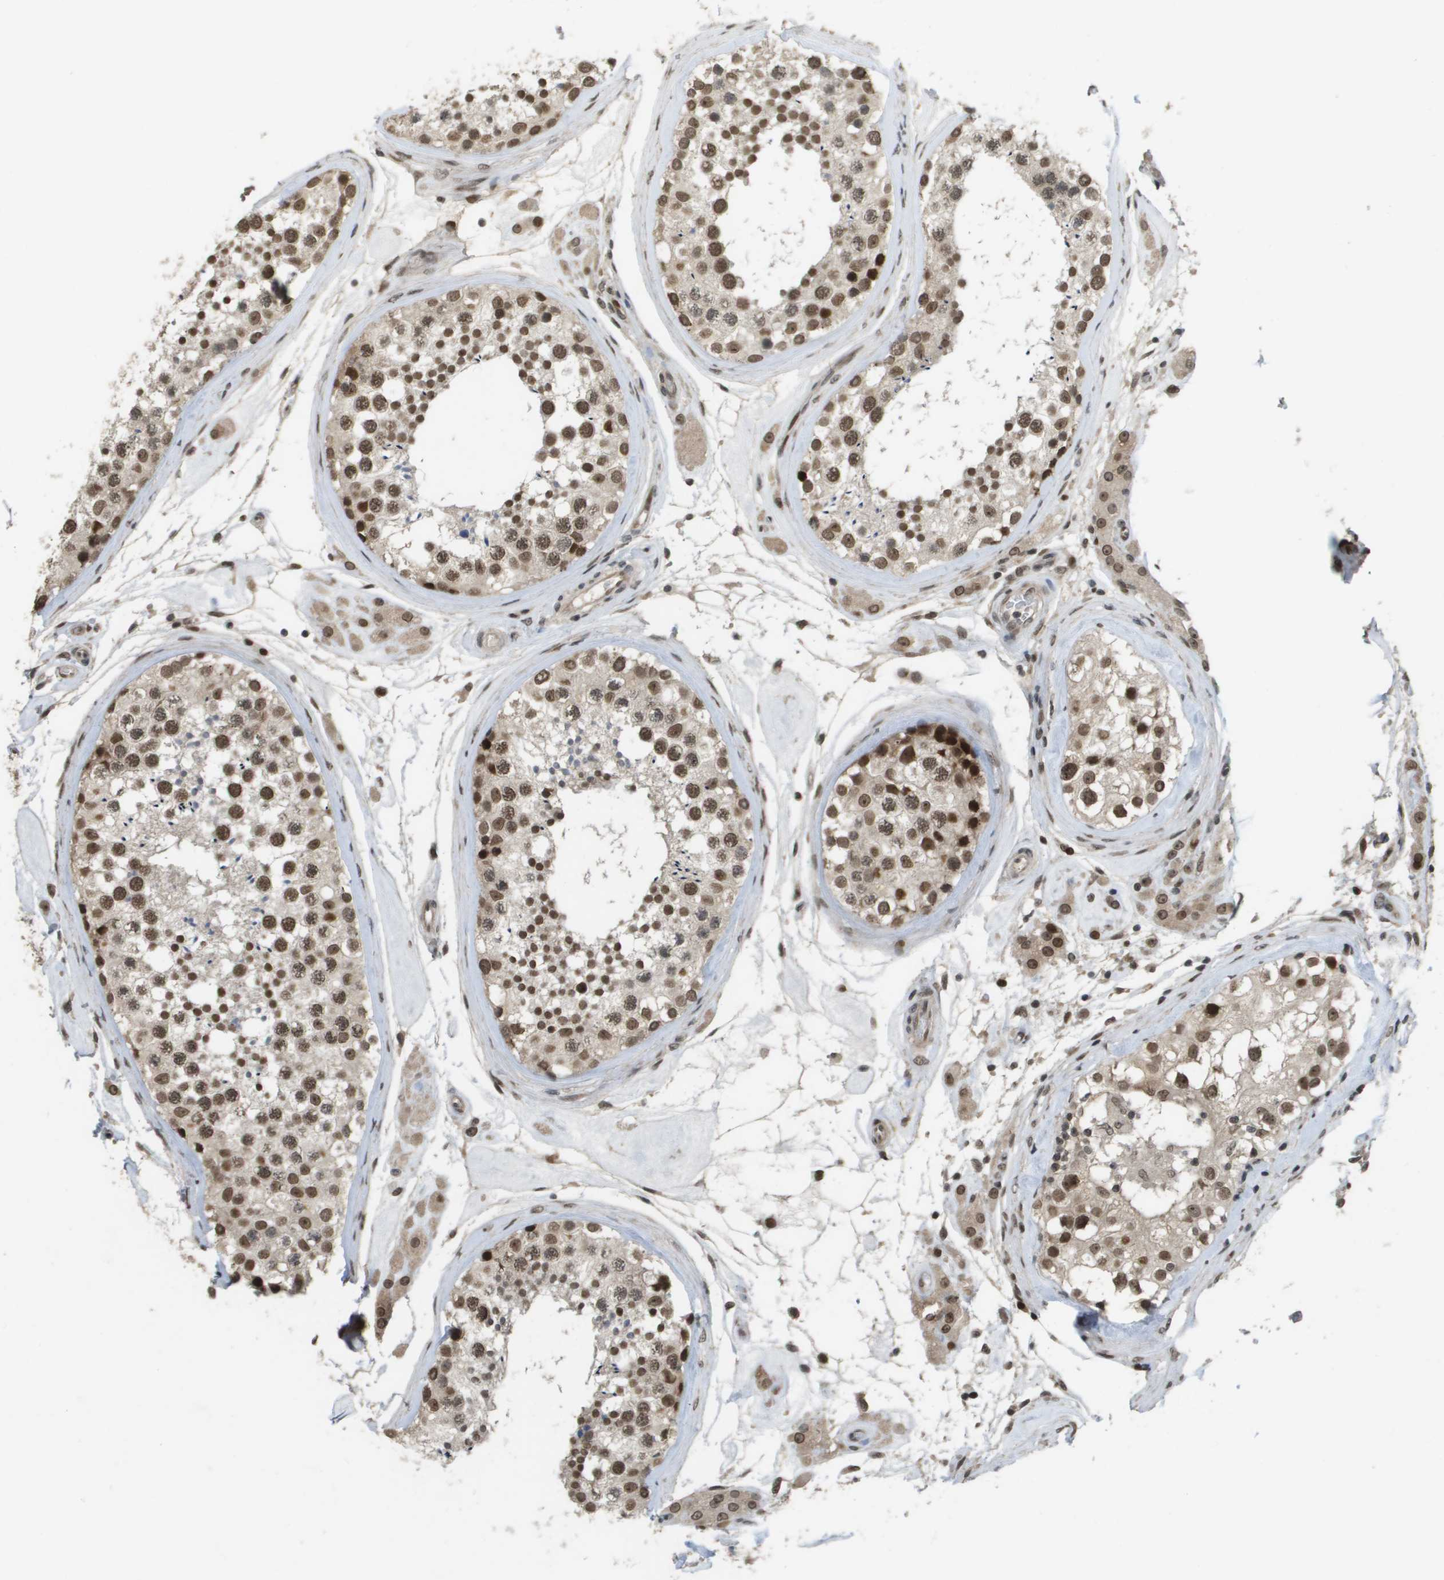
{"staining": {"intensity": "moderate", "quantity": ">75%", "location": "nuclear"}, "tissue": "testis", "cell_type": "Cells in seminiferous ducts", "image_type": "normal", "snomed": [{"axis": "morphology", "description": "Normal tissue, NOS"}, {"axis": "topography", "description": "Testis"}], "caption": "Moderate nuclear expression is appreciated in about >75% of cells in seminiferous ducts in unremarkable testis. (DAB IHC with brightfield microscopy, high magnification).", "gene": "KAT5", "patient": {"sex": "male", "age": 46}}